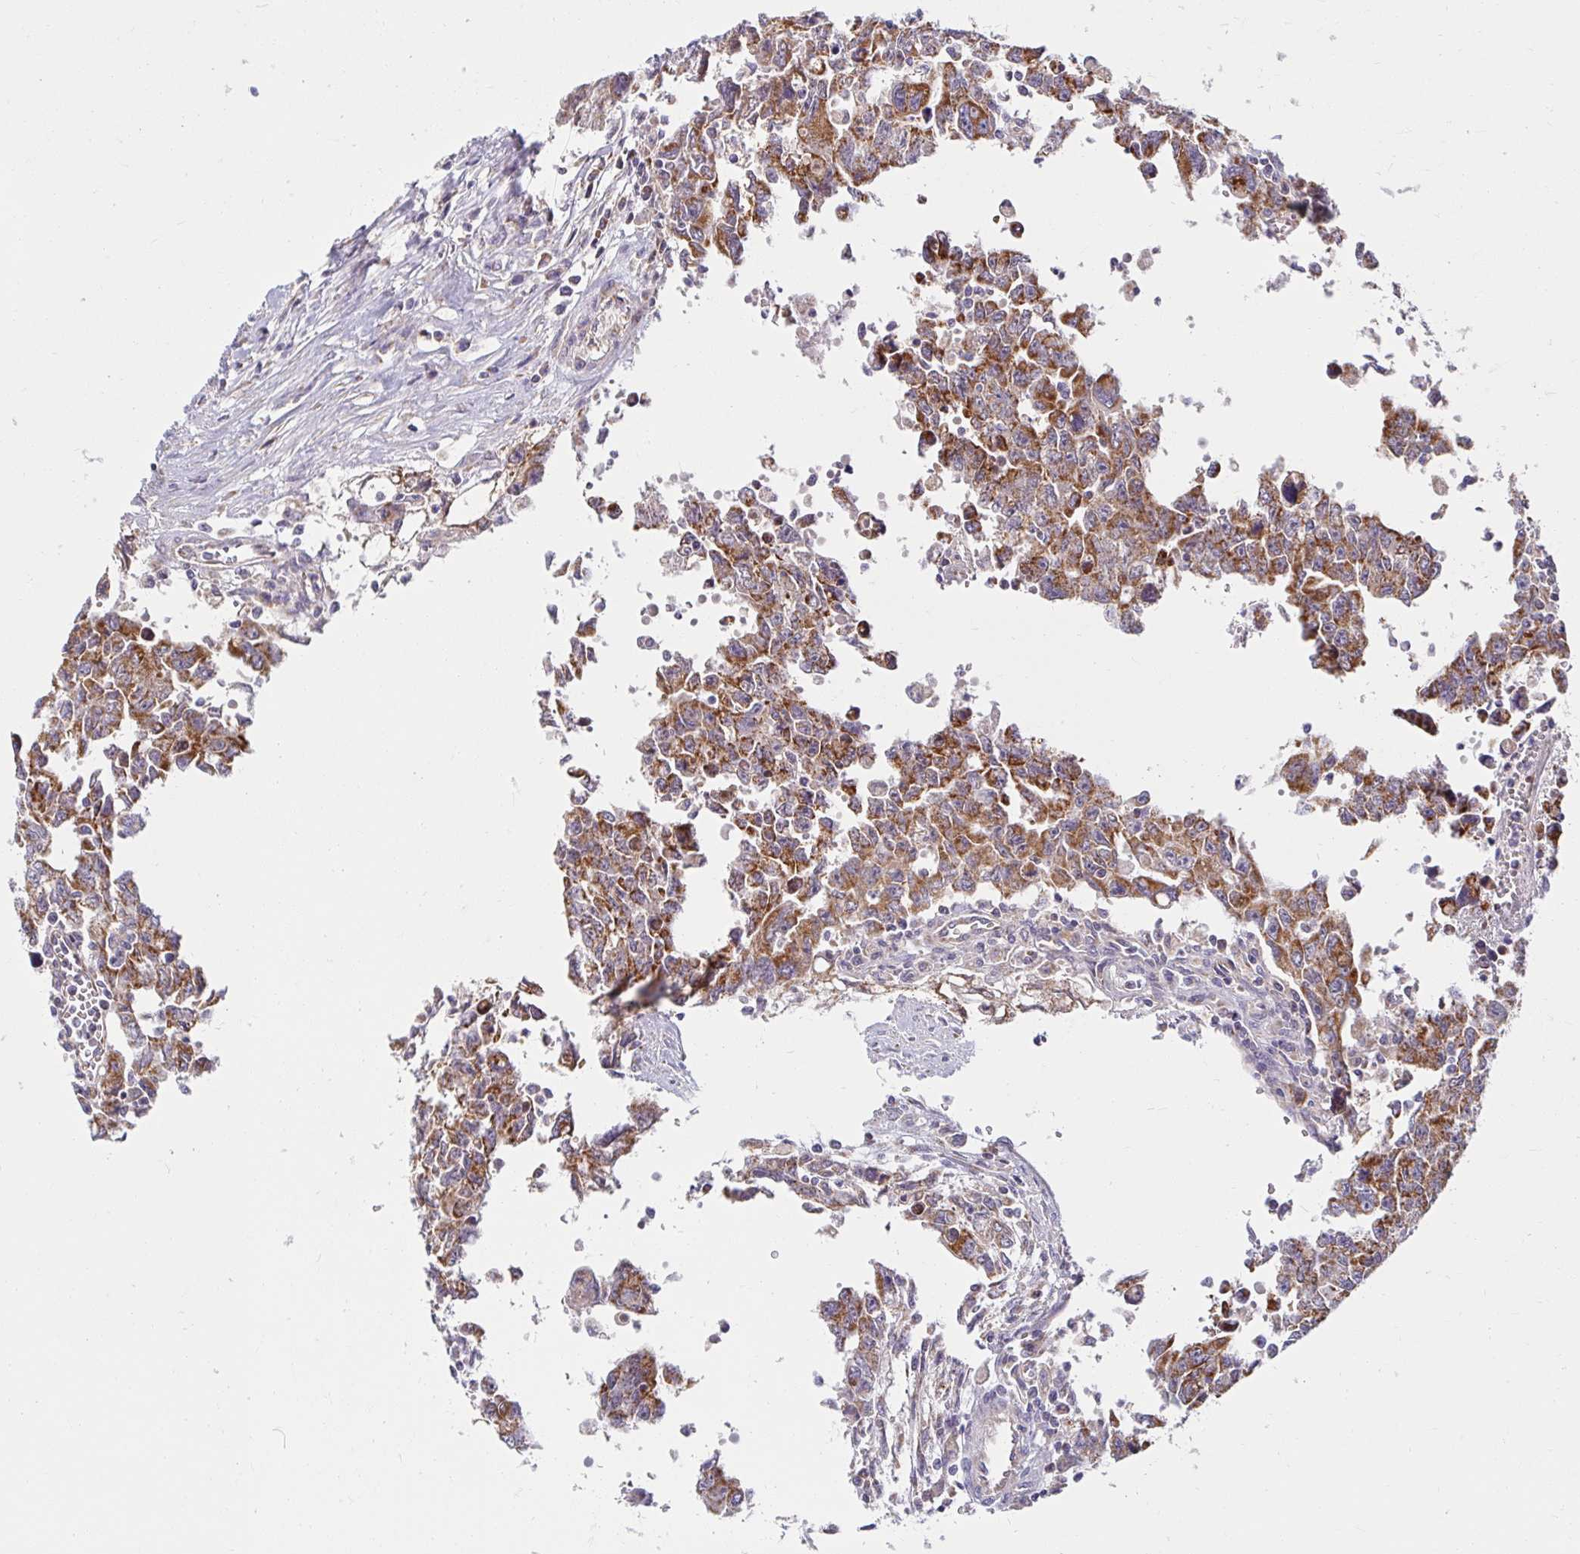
{"staining": {"intensity": "moderate", "quantity": ">75%", "location": "cytoplasmic/membranous"}, "tissue": "testis cancer", "cell_type": "Tumor cells", "image_type": "cancer", "snomed": [{"axis": "morphology", "description": "Carcinoma, Embryonal, NOS"}, {"axis": "topography", "description": "Testis"}], "caption": "Protein staining exhibits moderate cytoplasmic/membranous staining in about >75% of tumor cells in testis cancer (embryonal carcinoma).", "gene": "SKP2", "patient": {"sex": "male", "age": 24}}